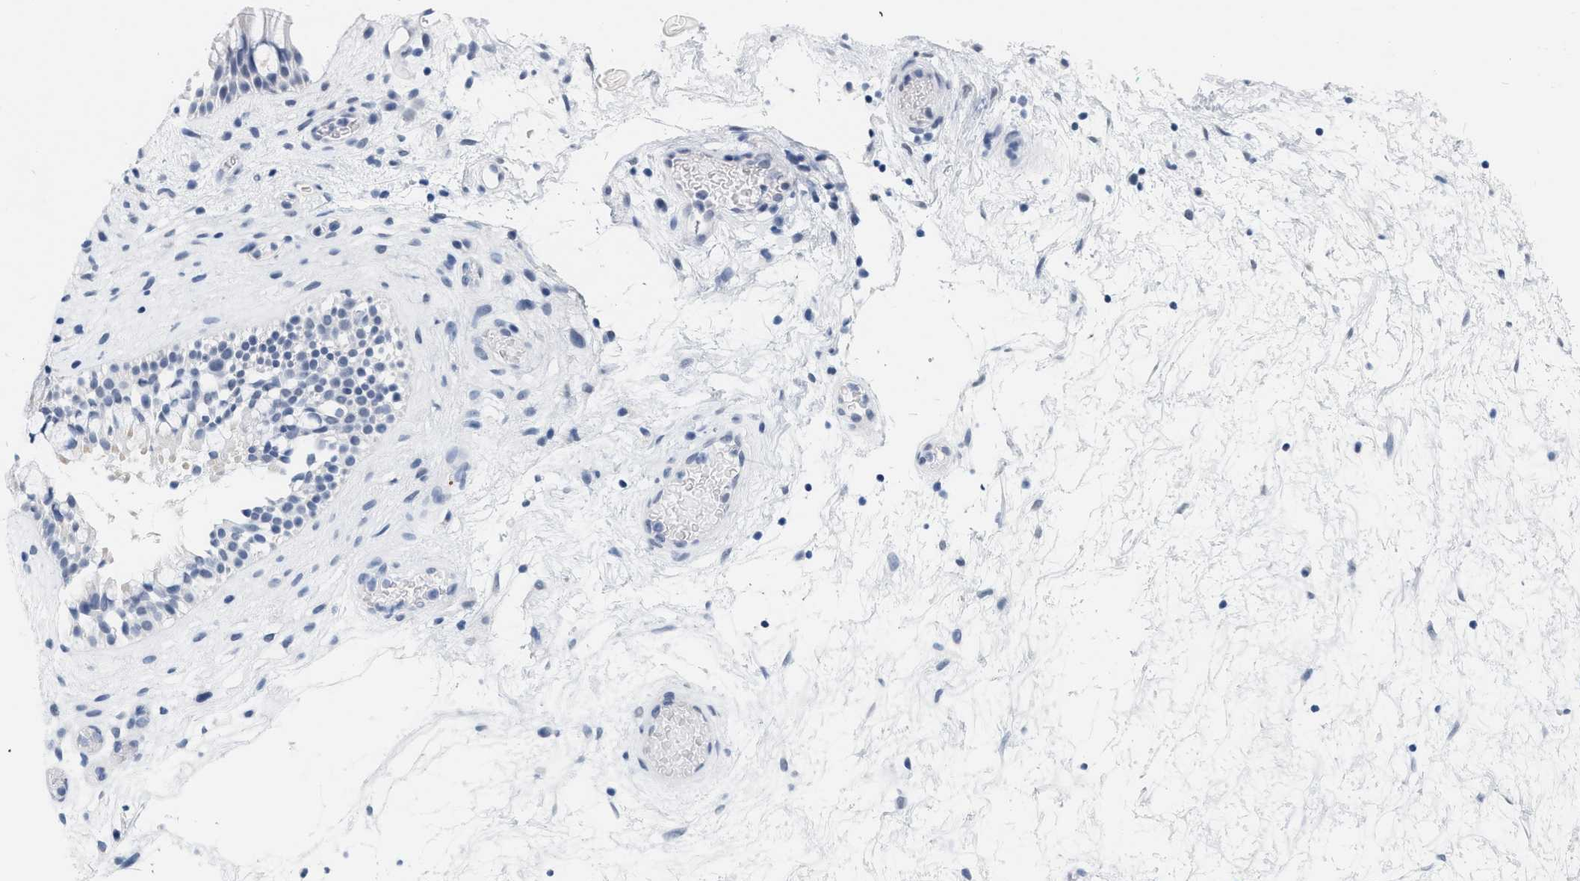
{"staining": {"intensity": "negative", "quantity": "none", "location": "none"}, "tissue": "nasopharynx", "cell_type": "Respiratory epithelial cells", "image_type": "normal", "snomed": [{"axis": "morphology", "description": "Normal tissue, NOS"}, {"axis": "morphology", "description": "Inflammation, NOS"}, {"axis": "topography", "description": "Nasopharynx"}], "caption": "The image exhibits no significant expression in respiratory epithelial cells of nasopharynx. (DAB immunohistochemistry visualized using brightfield microscopy, high magnification).", "gene": "XIRP1", "patient": {"sex": "male", "age": 48}}